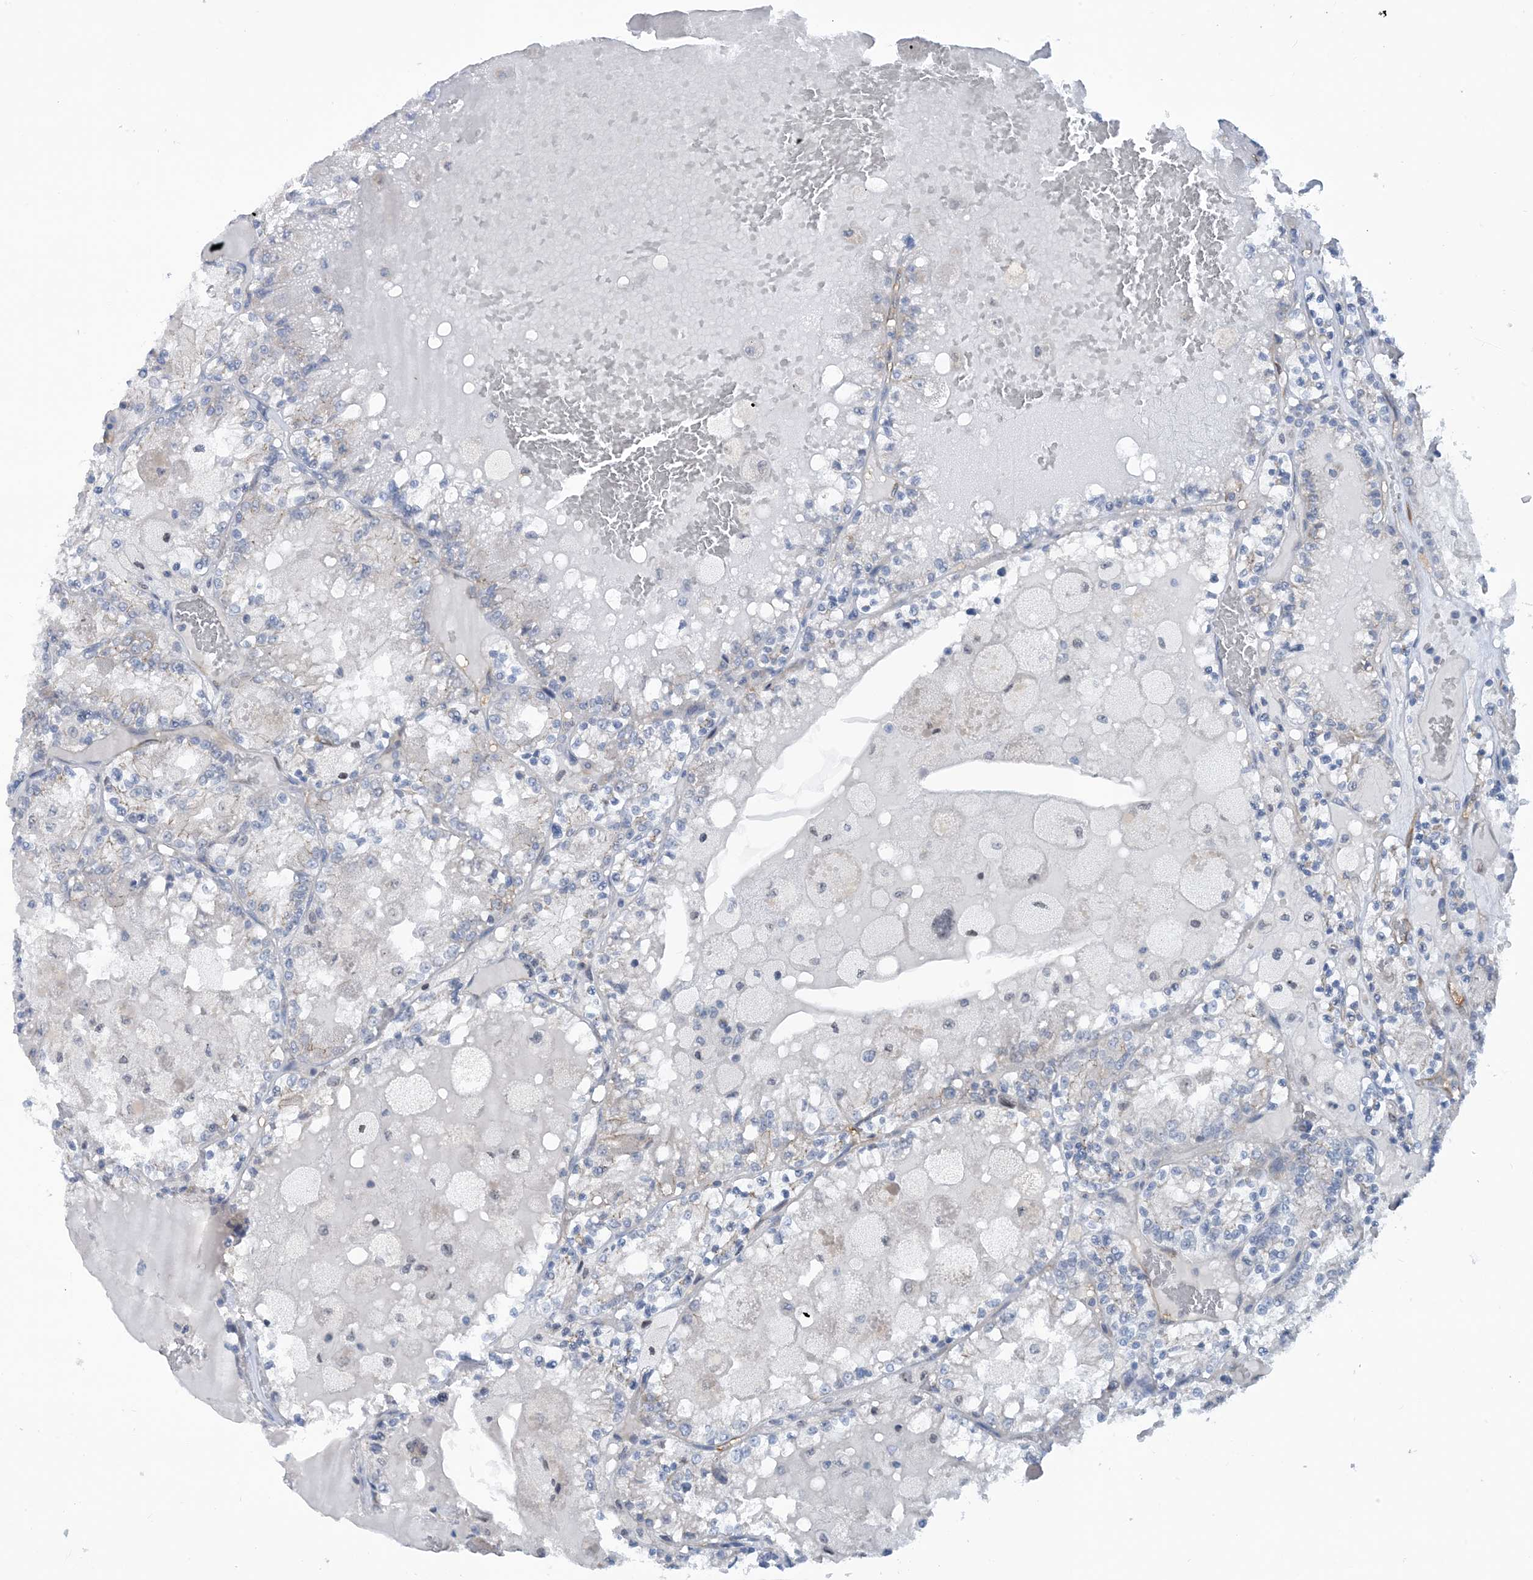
{"staining": {"intensity": "negative", "quantity": "none", "location": "none"}, "tissue": "renal cancer", "cell_type": "Tumor cells", "image_type": "cancer", "snomed": [{"axis": "morphology", "description": "Adenocarcinoma, NOS"}, {"axis": "topography", "description": "Kidney"}], "caption": "This is a histopathology image of immunohistochemistry staining of renal adenocarcinoma, which shows no positivity in tumor cells.", "gene": "EIF2A", "patient": {"sex": "female", "age": 56}}